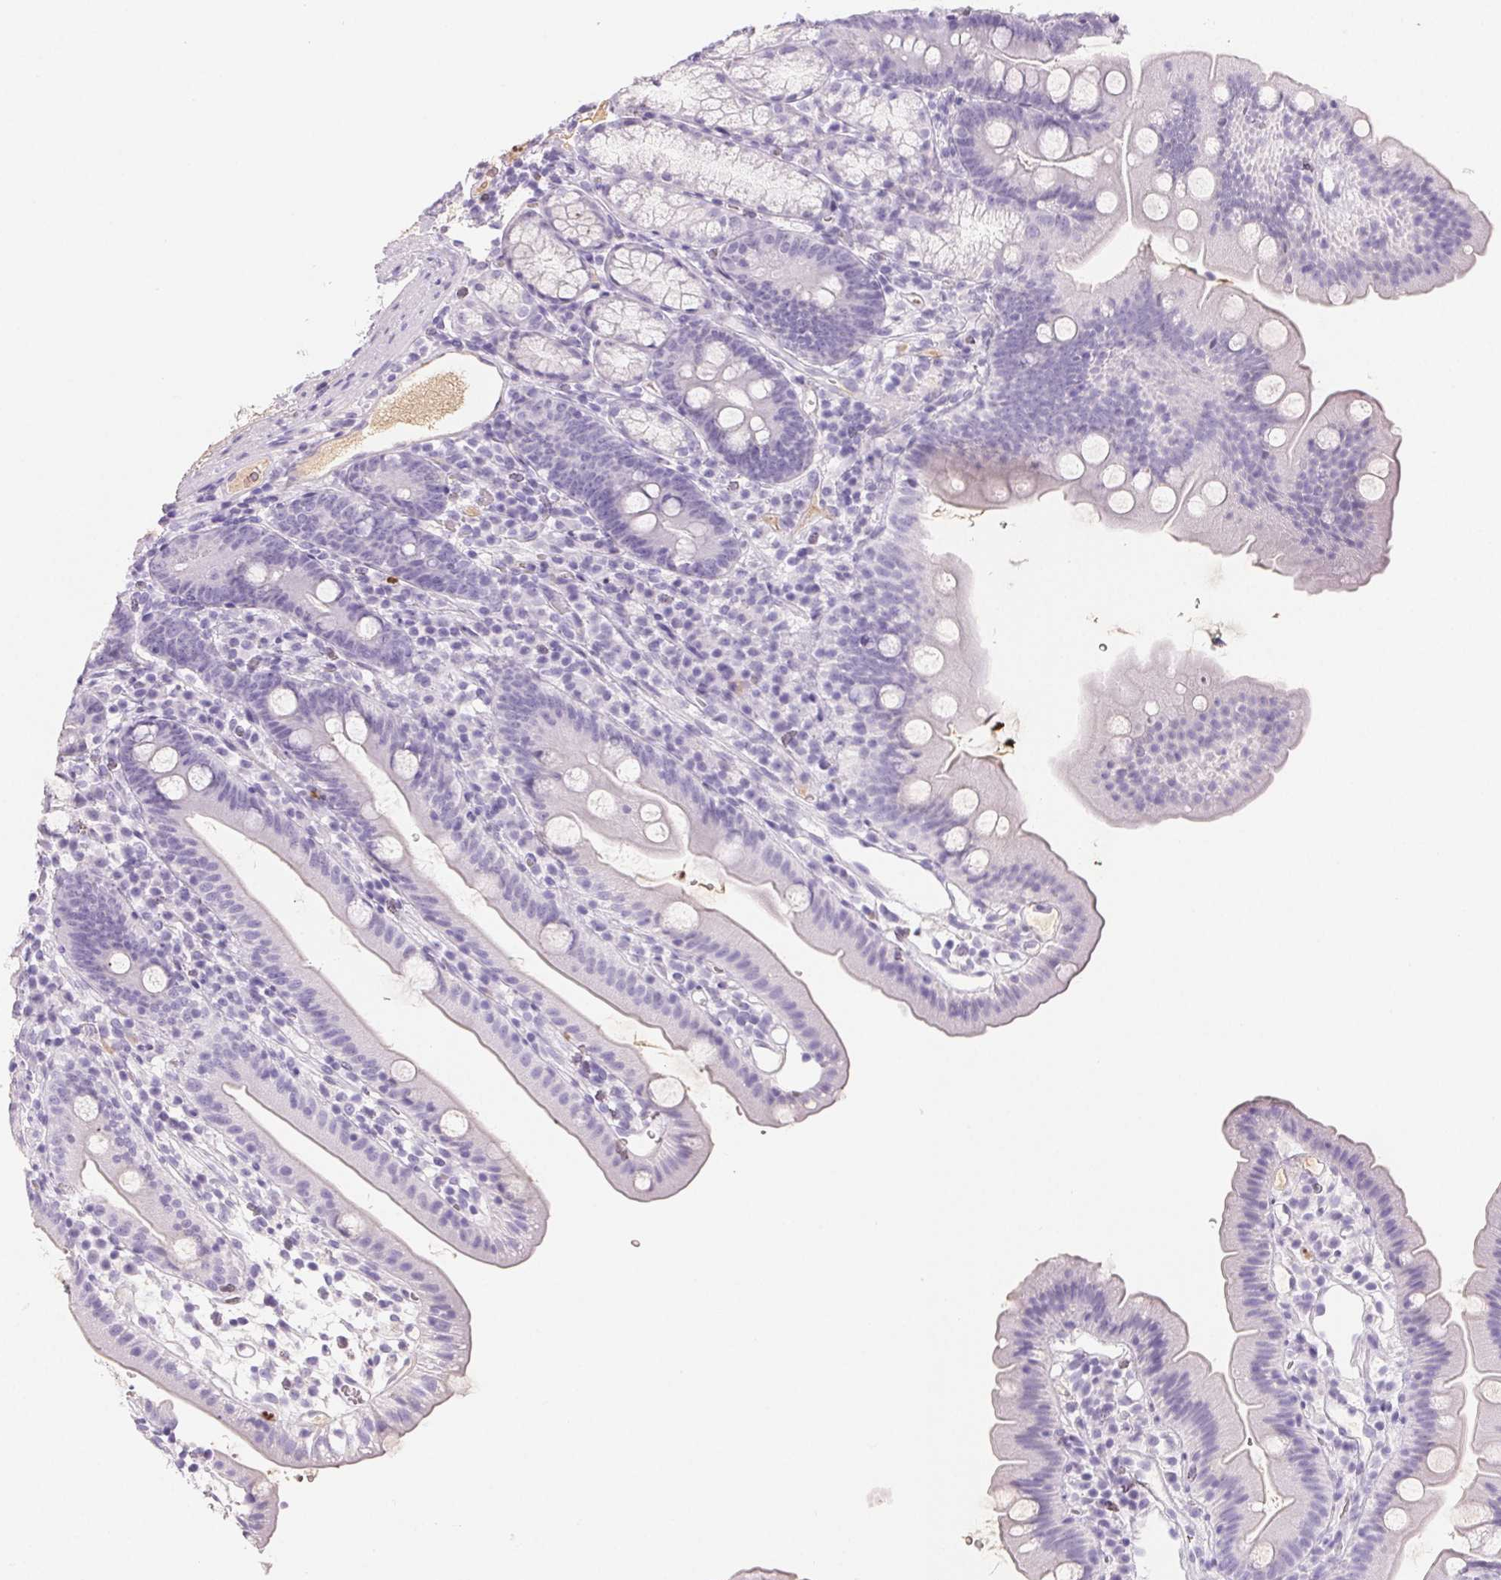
{"staining": {"intensity": "negative", "quantity": "none", "location": "none"}, "tissue": "duodenum", "cell_type": "Glandular cells", "image_type": "normal", "snomed": [{"axis": "morphology", "description": "Normal tissue, NOS"}, {"axis": "topography", "description": "Duodenum"}], "caption": "Immunohistochemistry (IHC) histopathology image of unremarkable duodenum stained for a protein (brown), which exhibits no staining in glandular cells. (DAB (3,3'-diaminobenzidine) immunohistochemistry, high magnification).", "gene": "PADI4", "patient": {"sex": "female", "age": 67}}